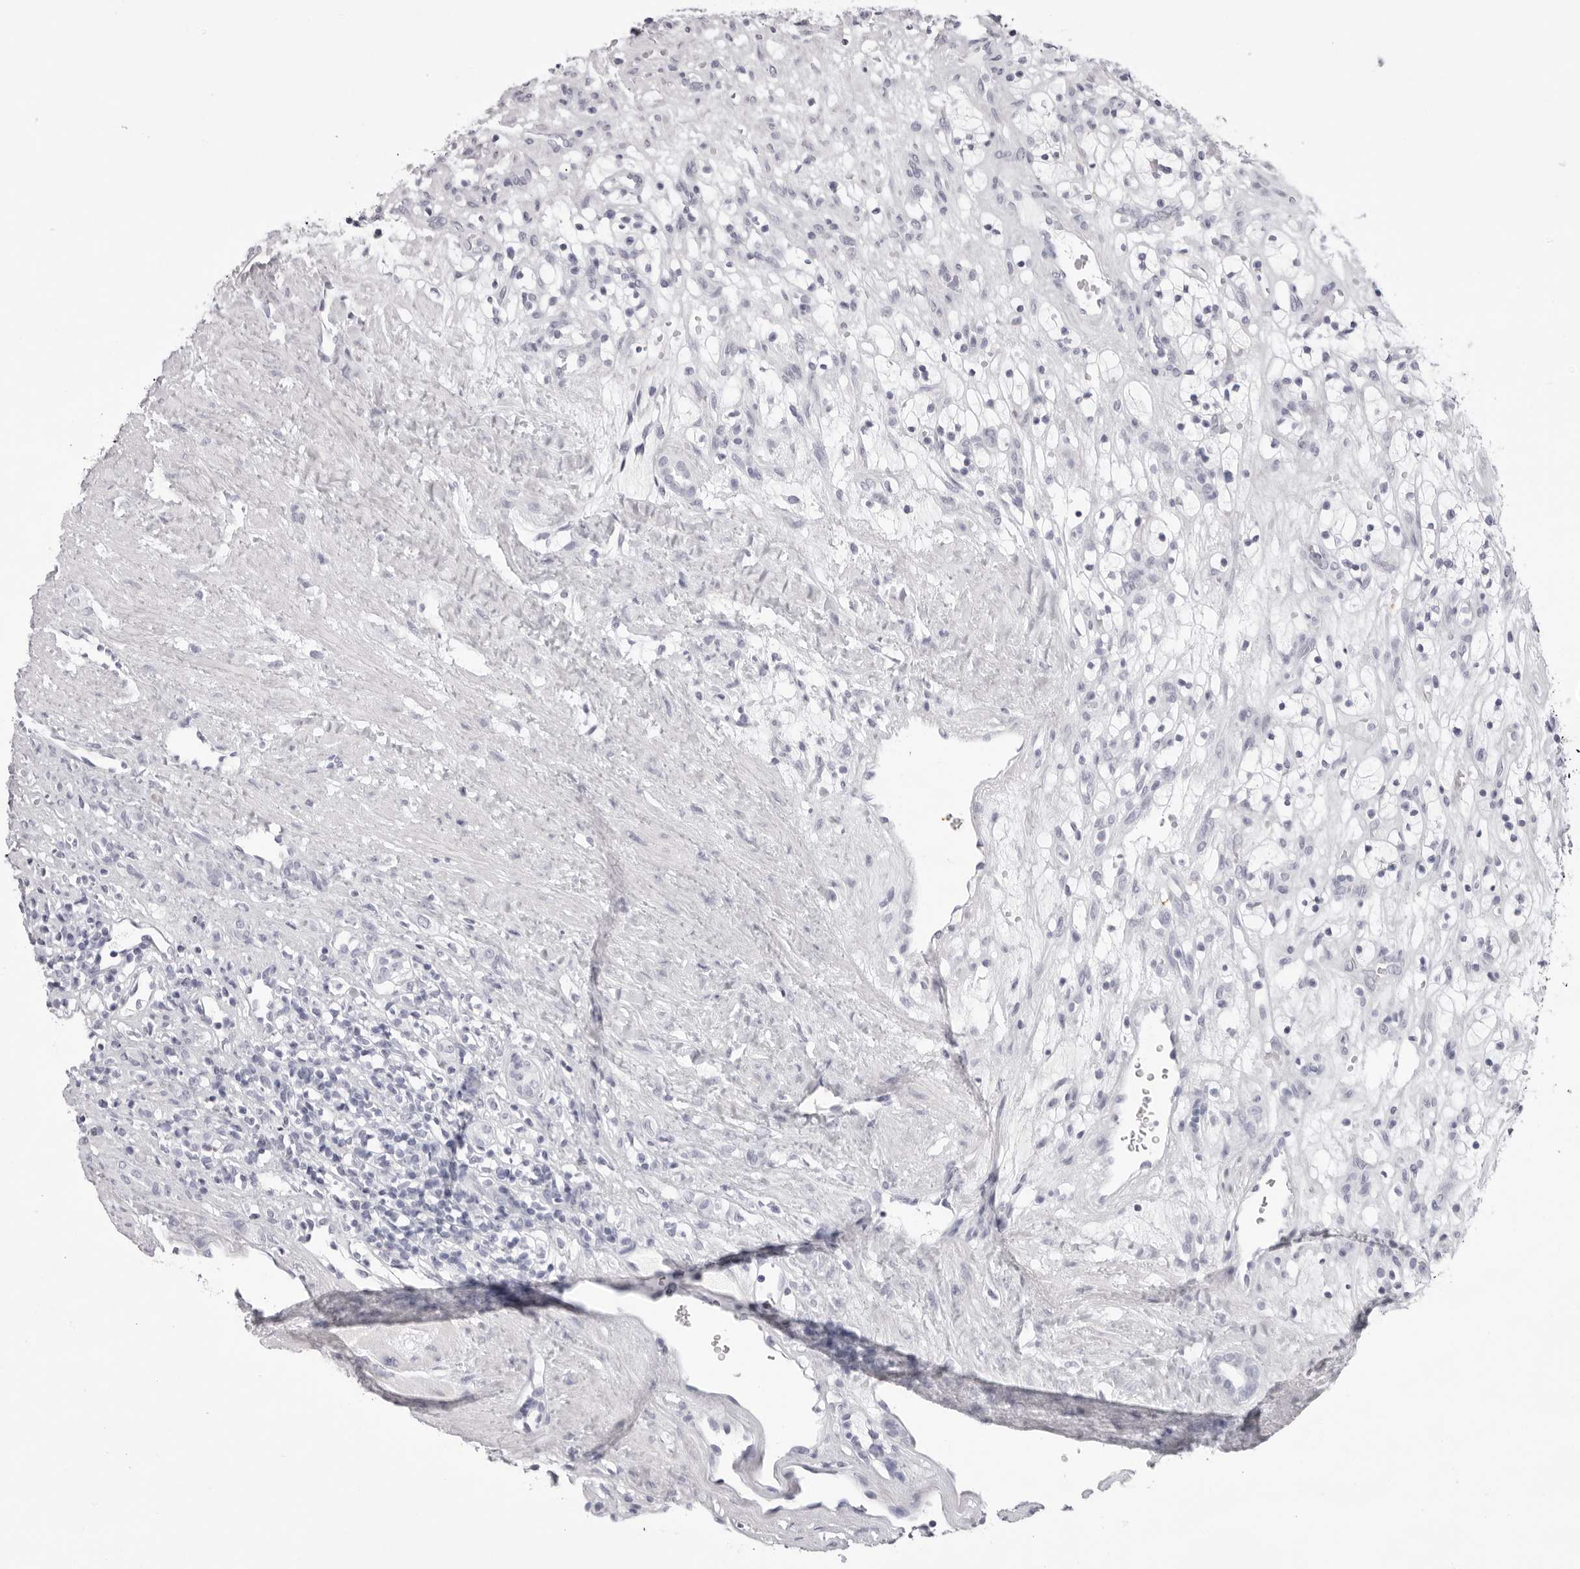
{"staining": {"intensity": "negative", "quantity": "none", "location": "none"}, "tissue": "renal cancer", "cell_type": "Tumor cells", "image_type": "cancer", "snomed": [{"axis": "morphology", "description": "Adenocarcinoma, NOS"}, {"axis": "topography", "description": "Kidney"}], "caption": "Immunohistochemistry (IHC) micrograph of neoplastic tissue: human renal adenocarcinoma stained with DAB (3,3'-diaminobenzidine) demonstrates no significant protein positivity in tumor cells.", "gene": "SPTA1", "patient": {"sex": "female", "age": 57}}